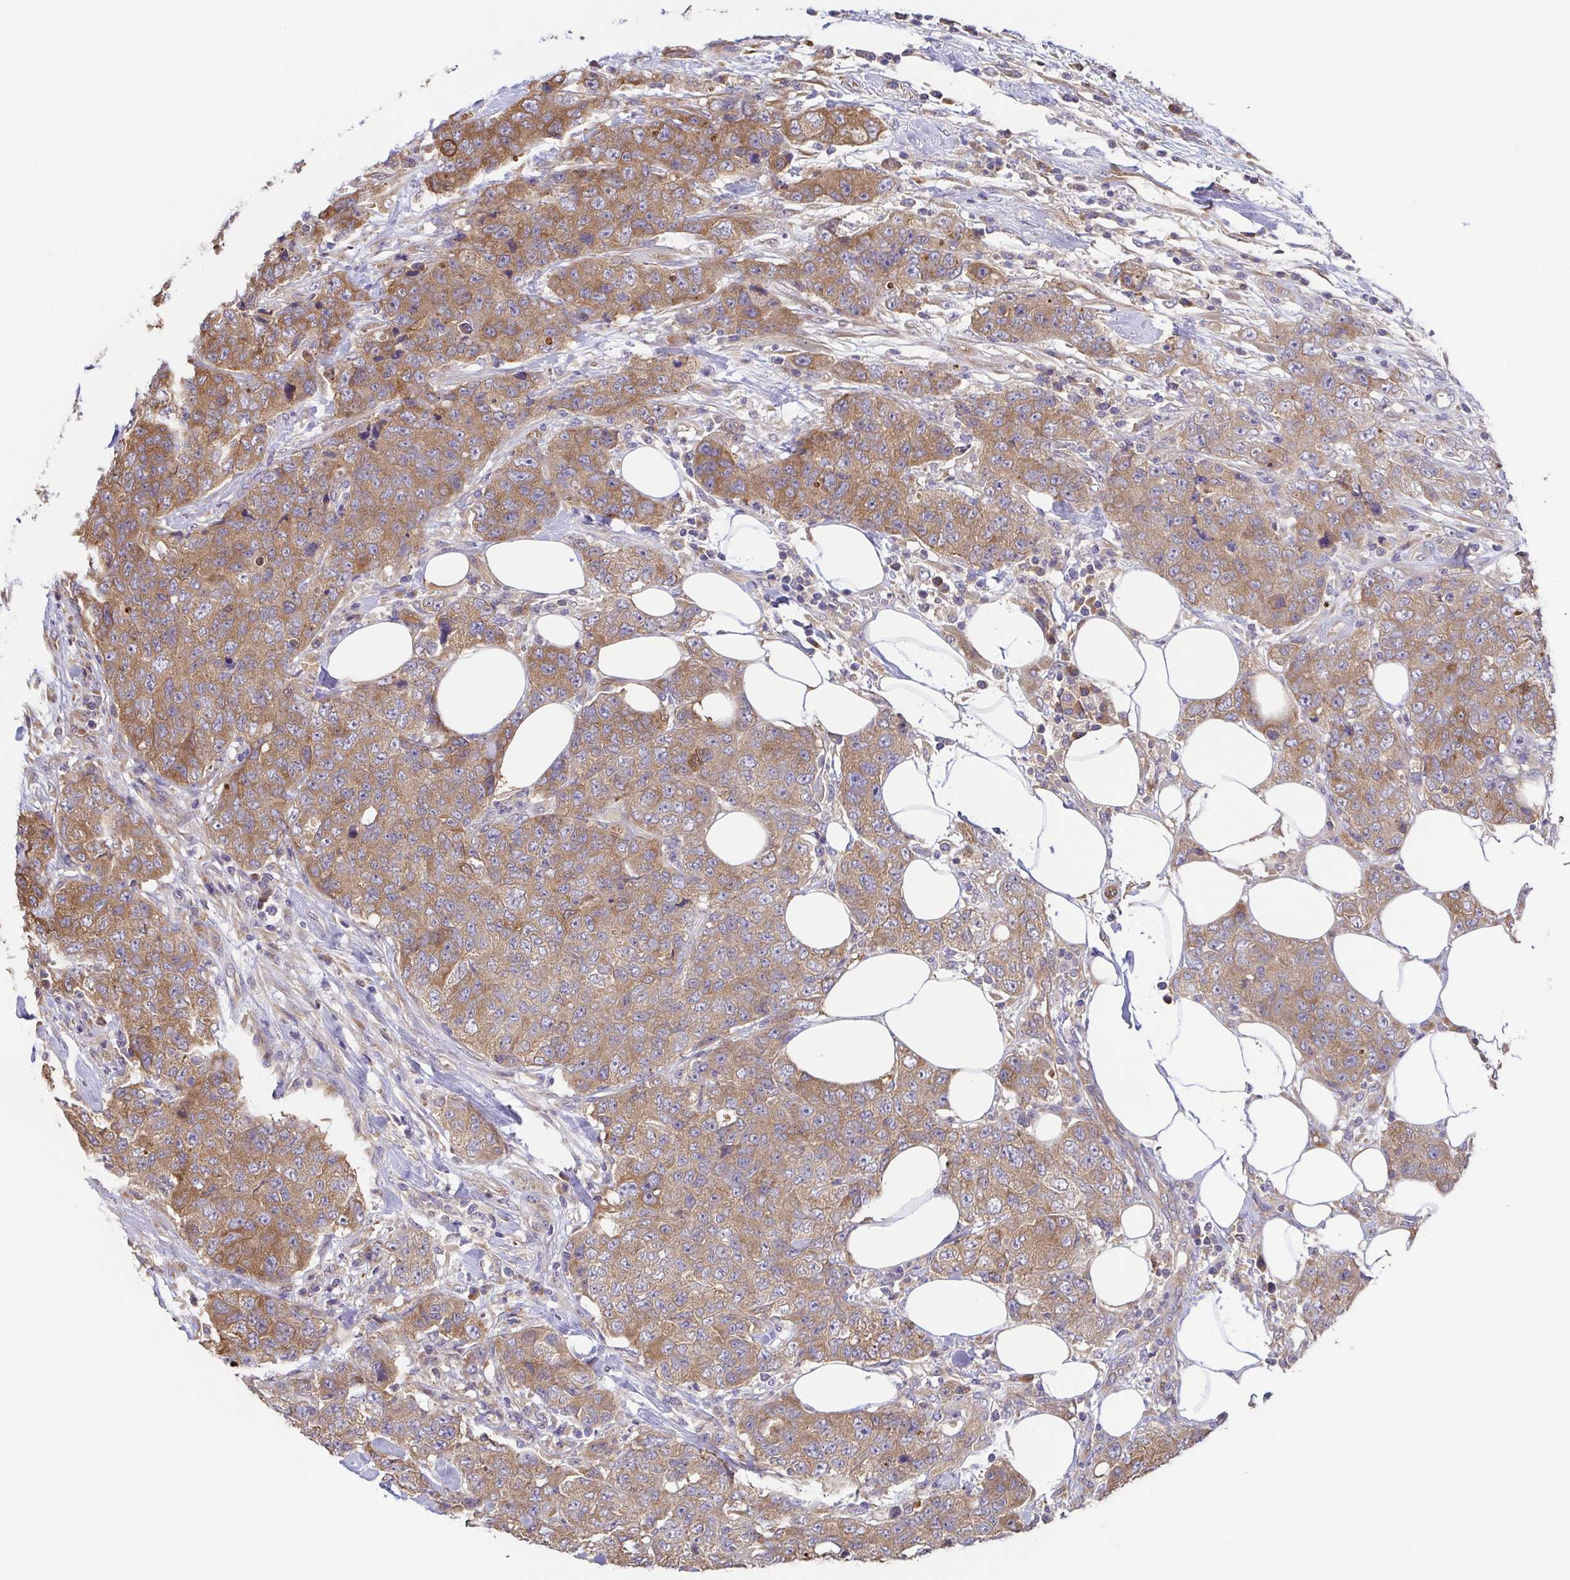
{"staining": {"intensity": "moderate", "quantity": ">75%", "location": "cytoplasmic/membranous"}, "tissue": "urothelial cancer", "cell_type": "Tumor cells", "image_type": "cancer", "snomed": [{"axis": "morphology", "description": "Urothelial carcinoma, High grade"}, {"axis": "topography", "description": "Urinary bladder"}], "caption": "Protein staining reveals moderate cytoplasmic/membranous staining in approximately >75% of tumor cells in urothelial cancer.", "gene": "EIF3D", "patient": {"sex": "female", "age": 78}}